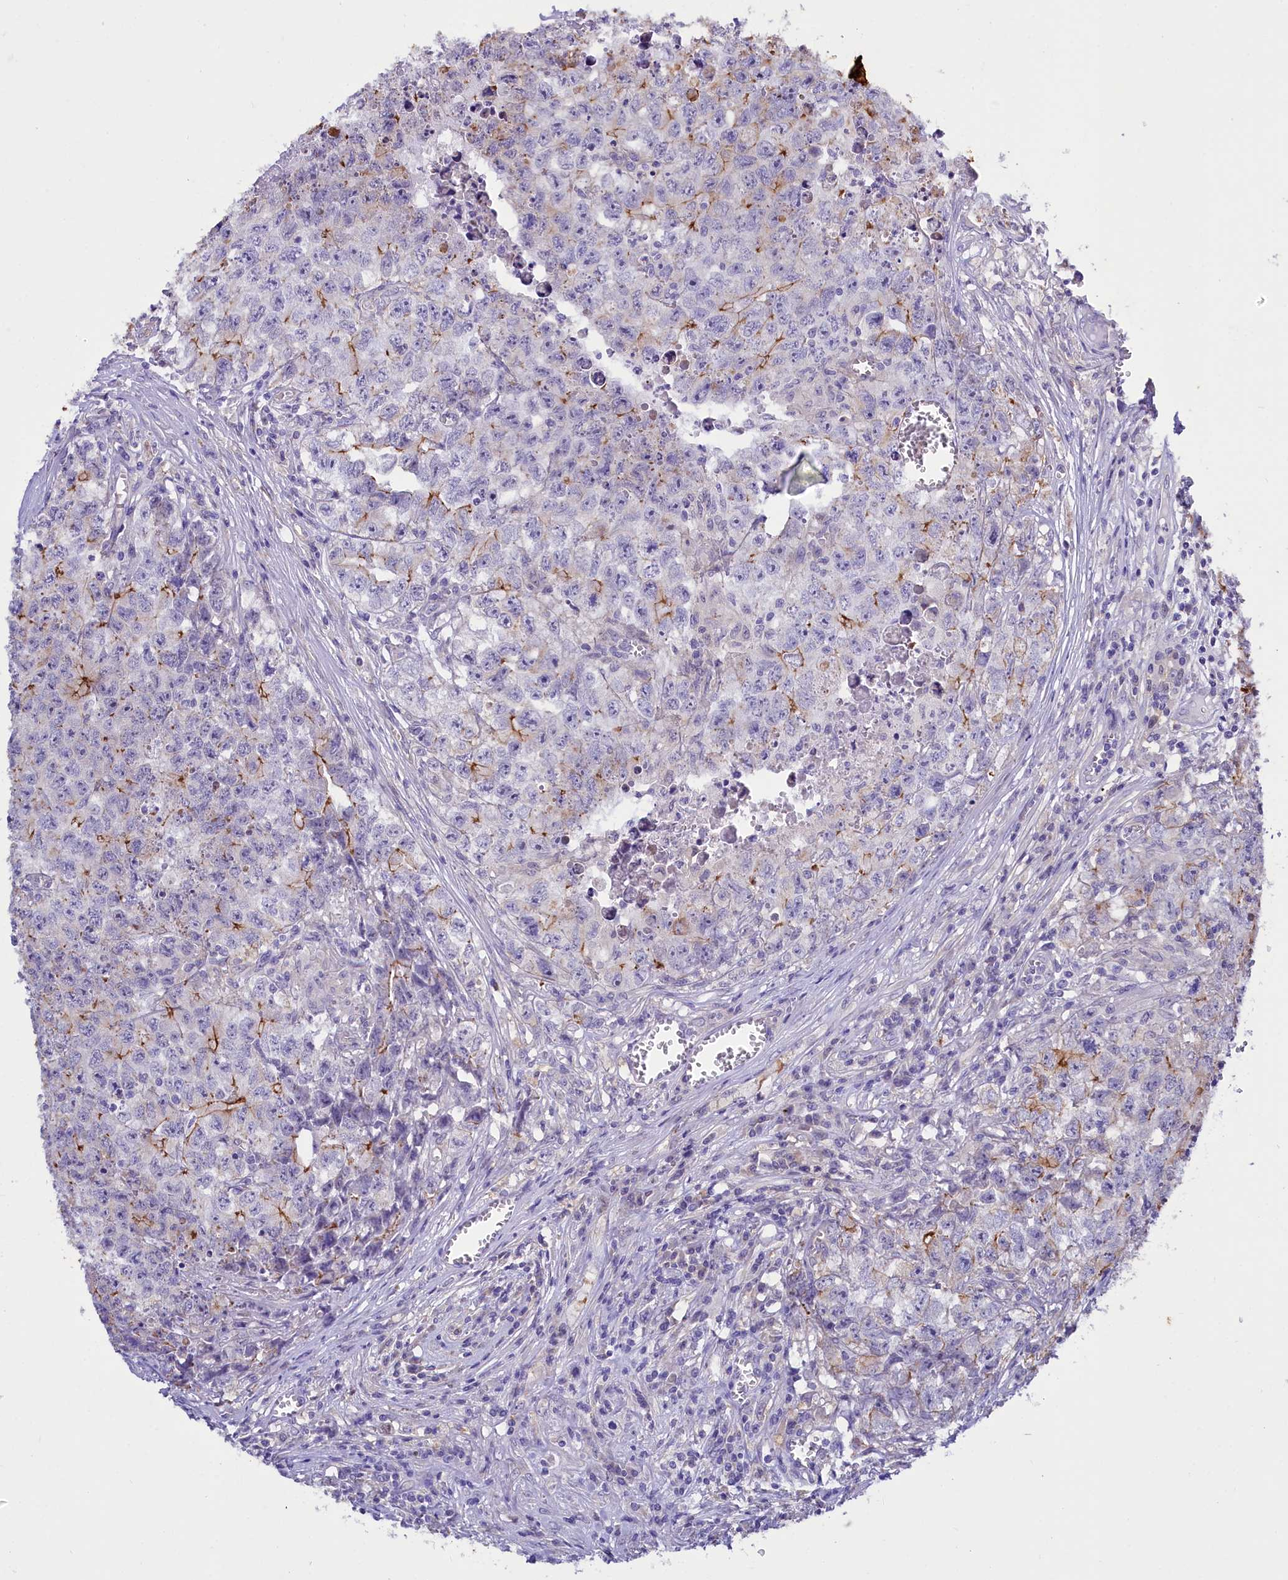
{"staining": {"intensity": "moderate", "quantity": "<25%", "location": "cytoplasmic/membranous"}, "tissue": "testis cancer", "cell_type": "Tumor cells", "image_type": "cancer", "snomed": [{"axis": "morphology", "description": "Seminoma, NOS"}, {"axis": "morphology", "description": "Carcinoma, Embryonal, NOS"}, {"axis": "topography", "description": "Testis"}], "caption": "A low amount of moderate cytoplasmic/membranous positivity is identified in approximately <25% of tumor cells in testis cancer tissue. (DAB = brown stain, brightfield microscopy at high magnification).", "gene": "FAAP20", "patient": {"sex": "male", "age": 43}}